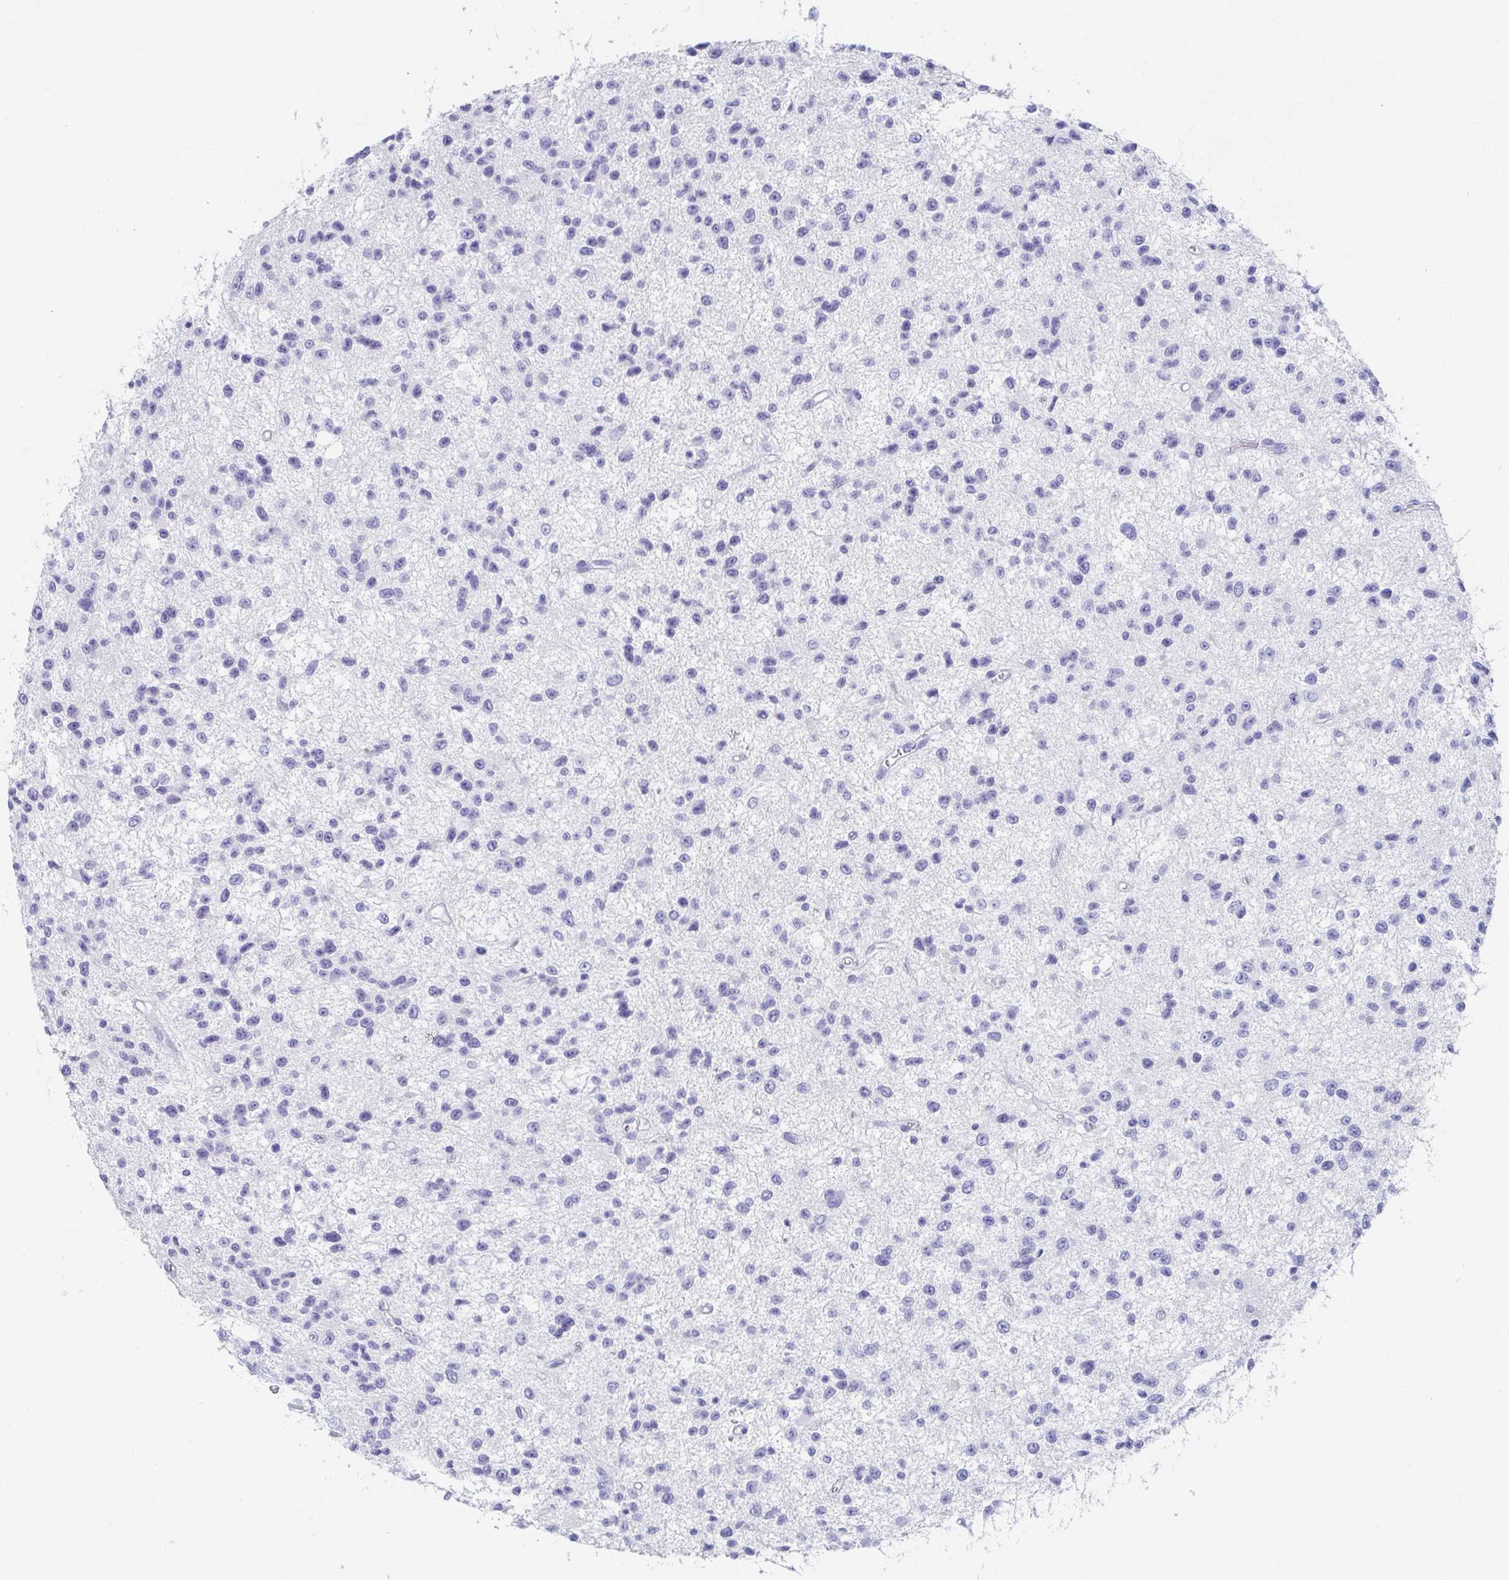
{"staining": {"intensity": "negative", "quantity": "none", "location": "none"}, "tissue": "glioma", "cell_type": "Tumor cells", "image_type": "cancer", "snomed": [{"axis": "morphology", "description": "Glioma, malignant, Low grade"}, {"axis": "topography", "description": "Brain"}], "caption": "IHC image of malignant glioma (low-grade) stained for a protein (brown), which shows no expression in tumor cells. (DAB immunohistochemistry visualized using brightfield microscopy, high magnification).", "gene": "PLA2G1B", "patient": {"sex": "male", "age": 43}}